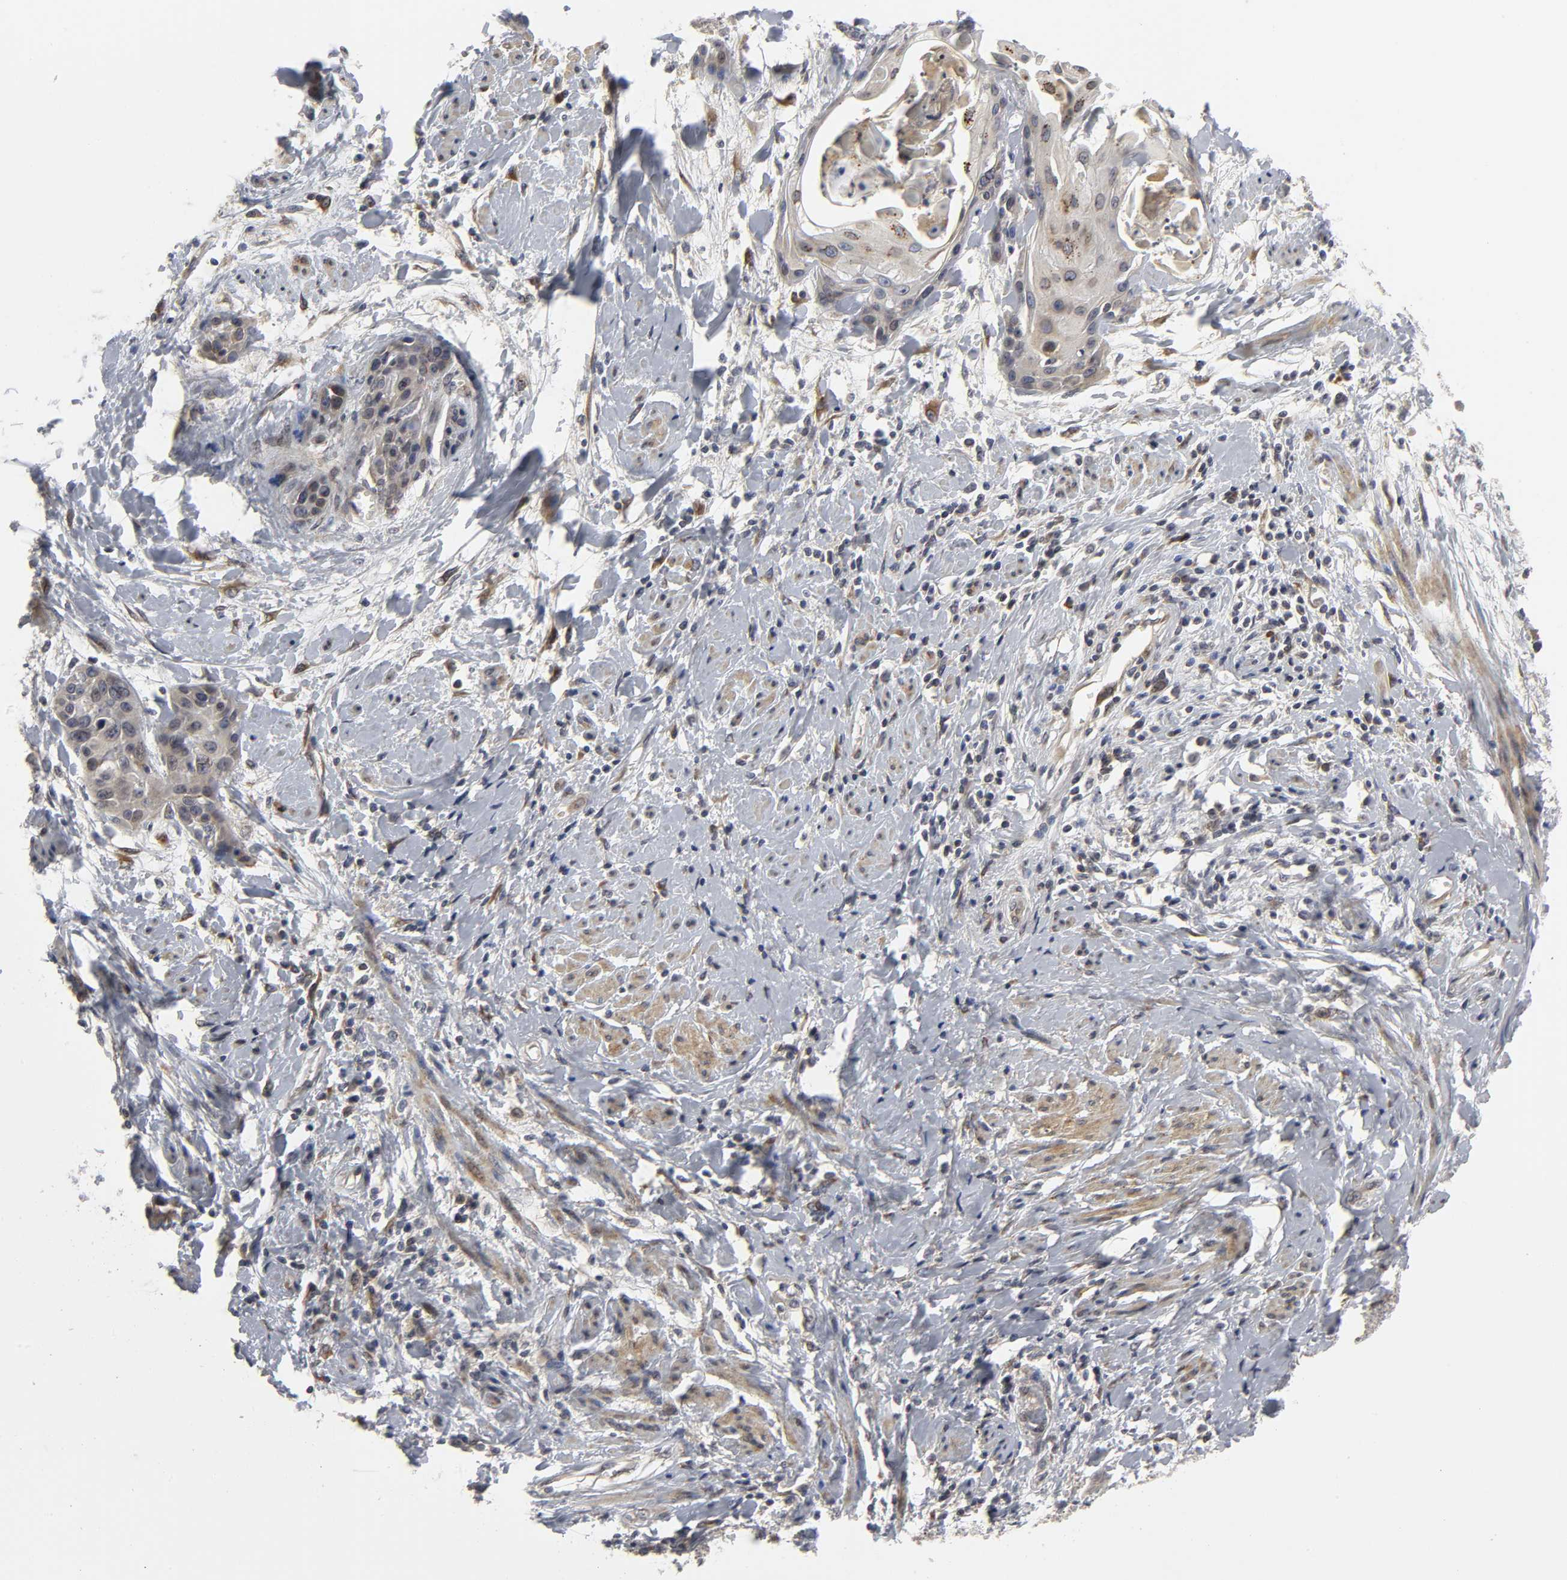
{"staining": {"intensity": "weak", "quantity": "<25%", "location": "cytoplasmic/membranous"}, "tissue": "cervical cancer", "cell_type": "Tumor cells", "image_type": "cancer", "snomed": [{"axis": "morphology", "description": "Squamous cell carcinoma, NOS"}, {"axis": "topography", "description": "Cervix"}], "caption": "Tumor cells show no significant expression in cervical cancer.", "gene": "ASB6", "patient": {"sex": "female", "age": 57}}